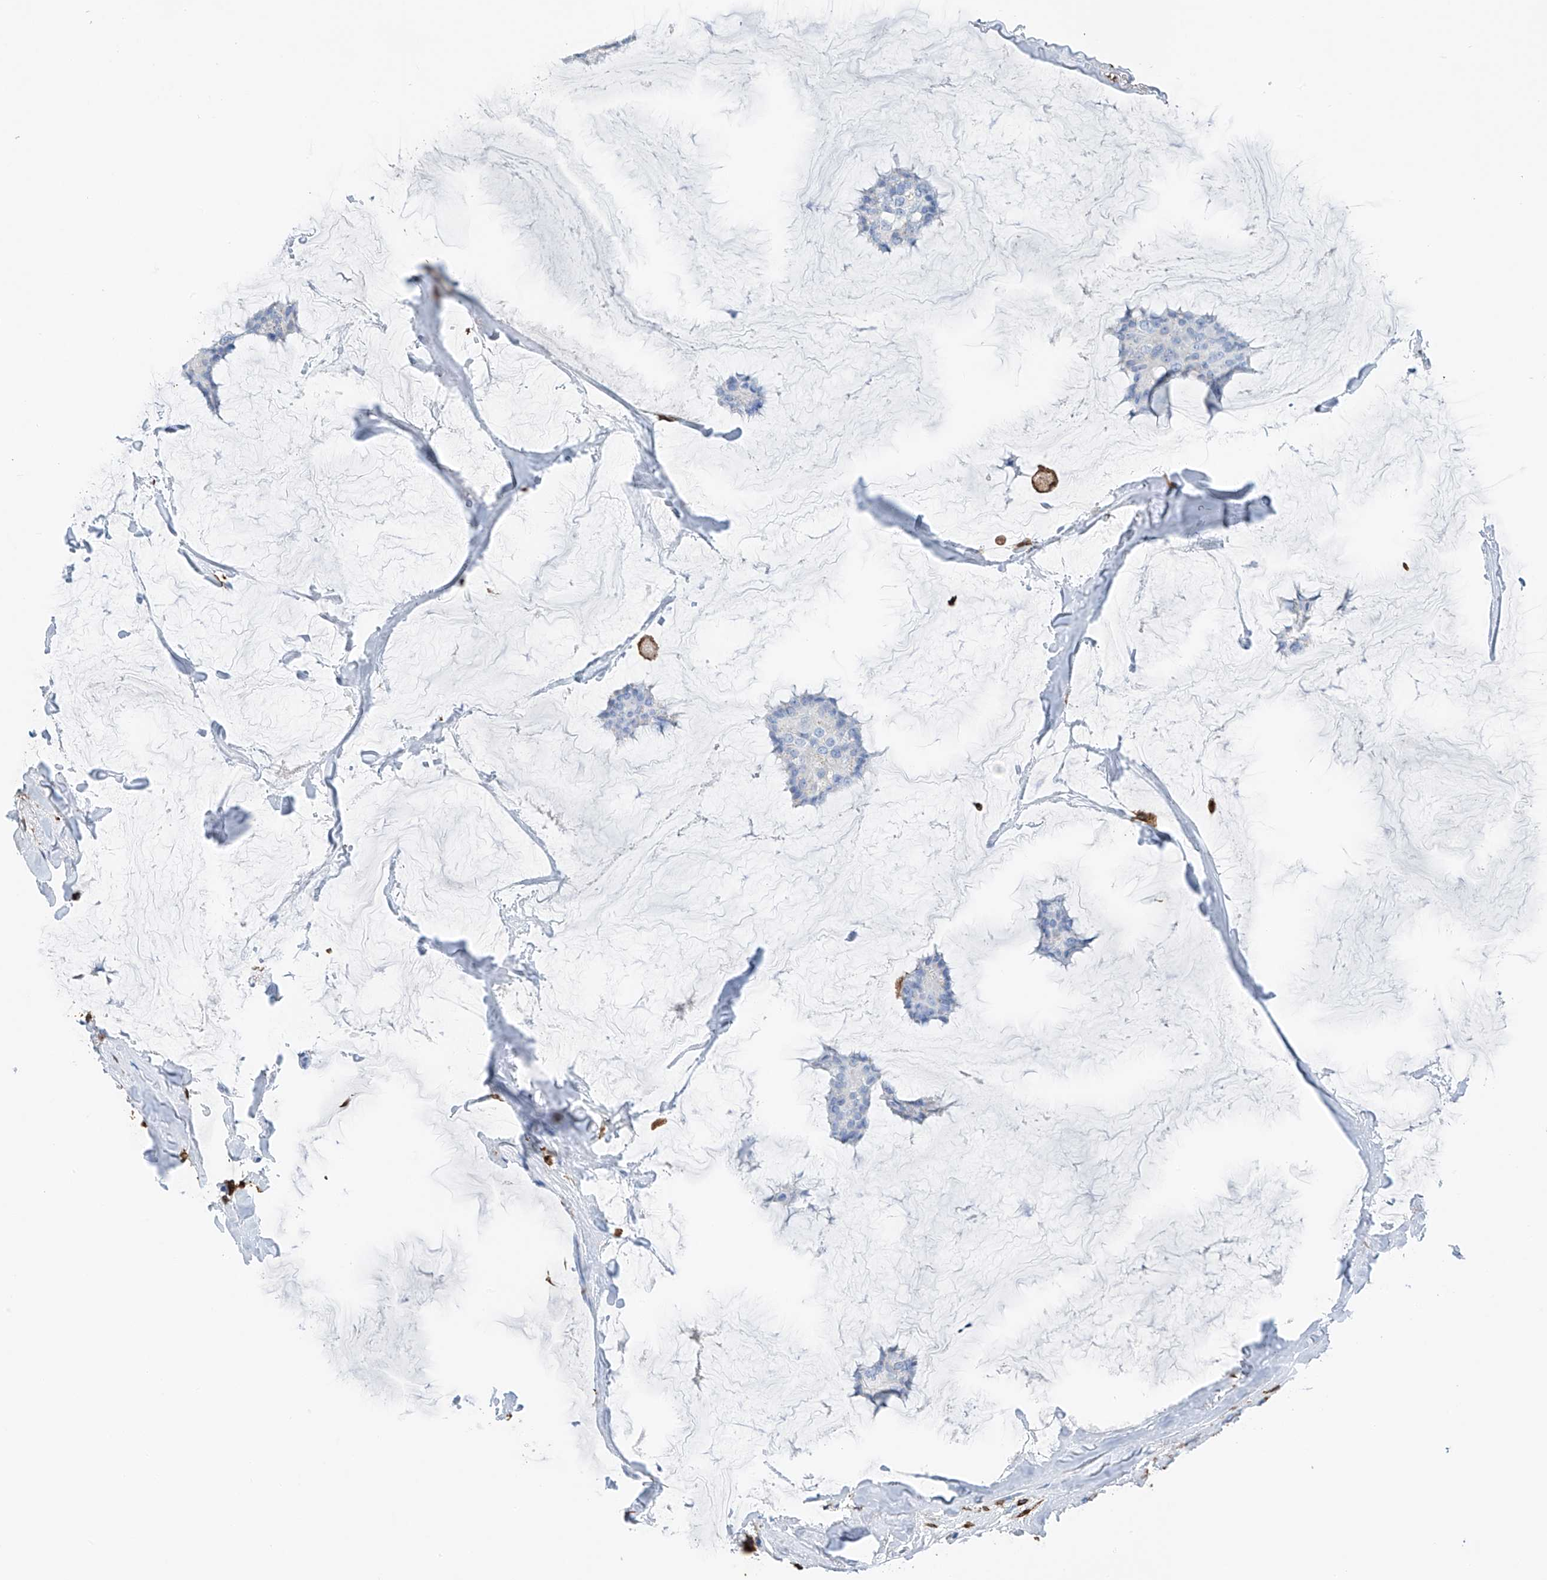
{"staining": {"intensity": "negative", "quantity": "none", "location": "none"}, "tissue": "breast cancer", "cell_type": "Tumor cells", "image_type": "cancer", "snomed": [{"axis": "morphology", "description": "Duct carcinoma"}, {"axis": "topography", "description": "Breast"}], "caption": "DAB immunohistochemical staining of breast cancer reveals no significant positivity in tumor cells. (Stains: DAB immunohistochemistry (IHC) with hematoxylin counter stain, Microscopy: brightfield microscopy at high magnification).", "gene": "TBXAS1", "patient": {"sex": "female", "age": 93}}